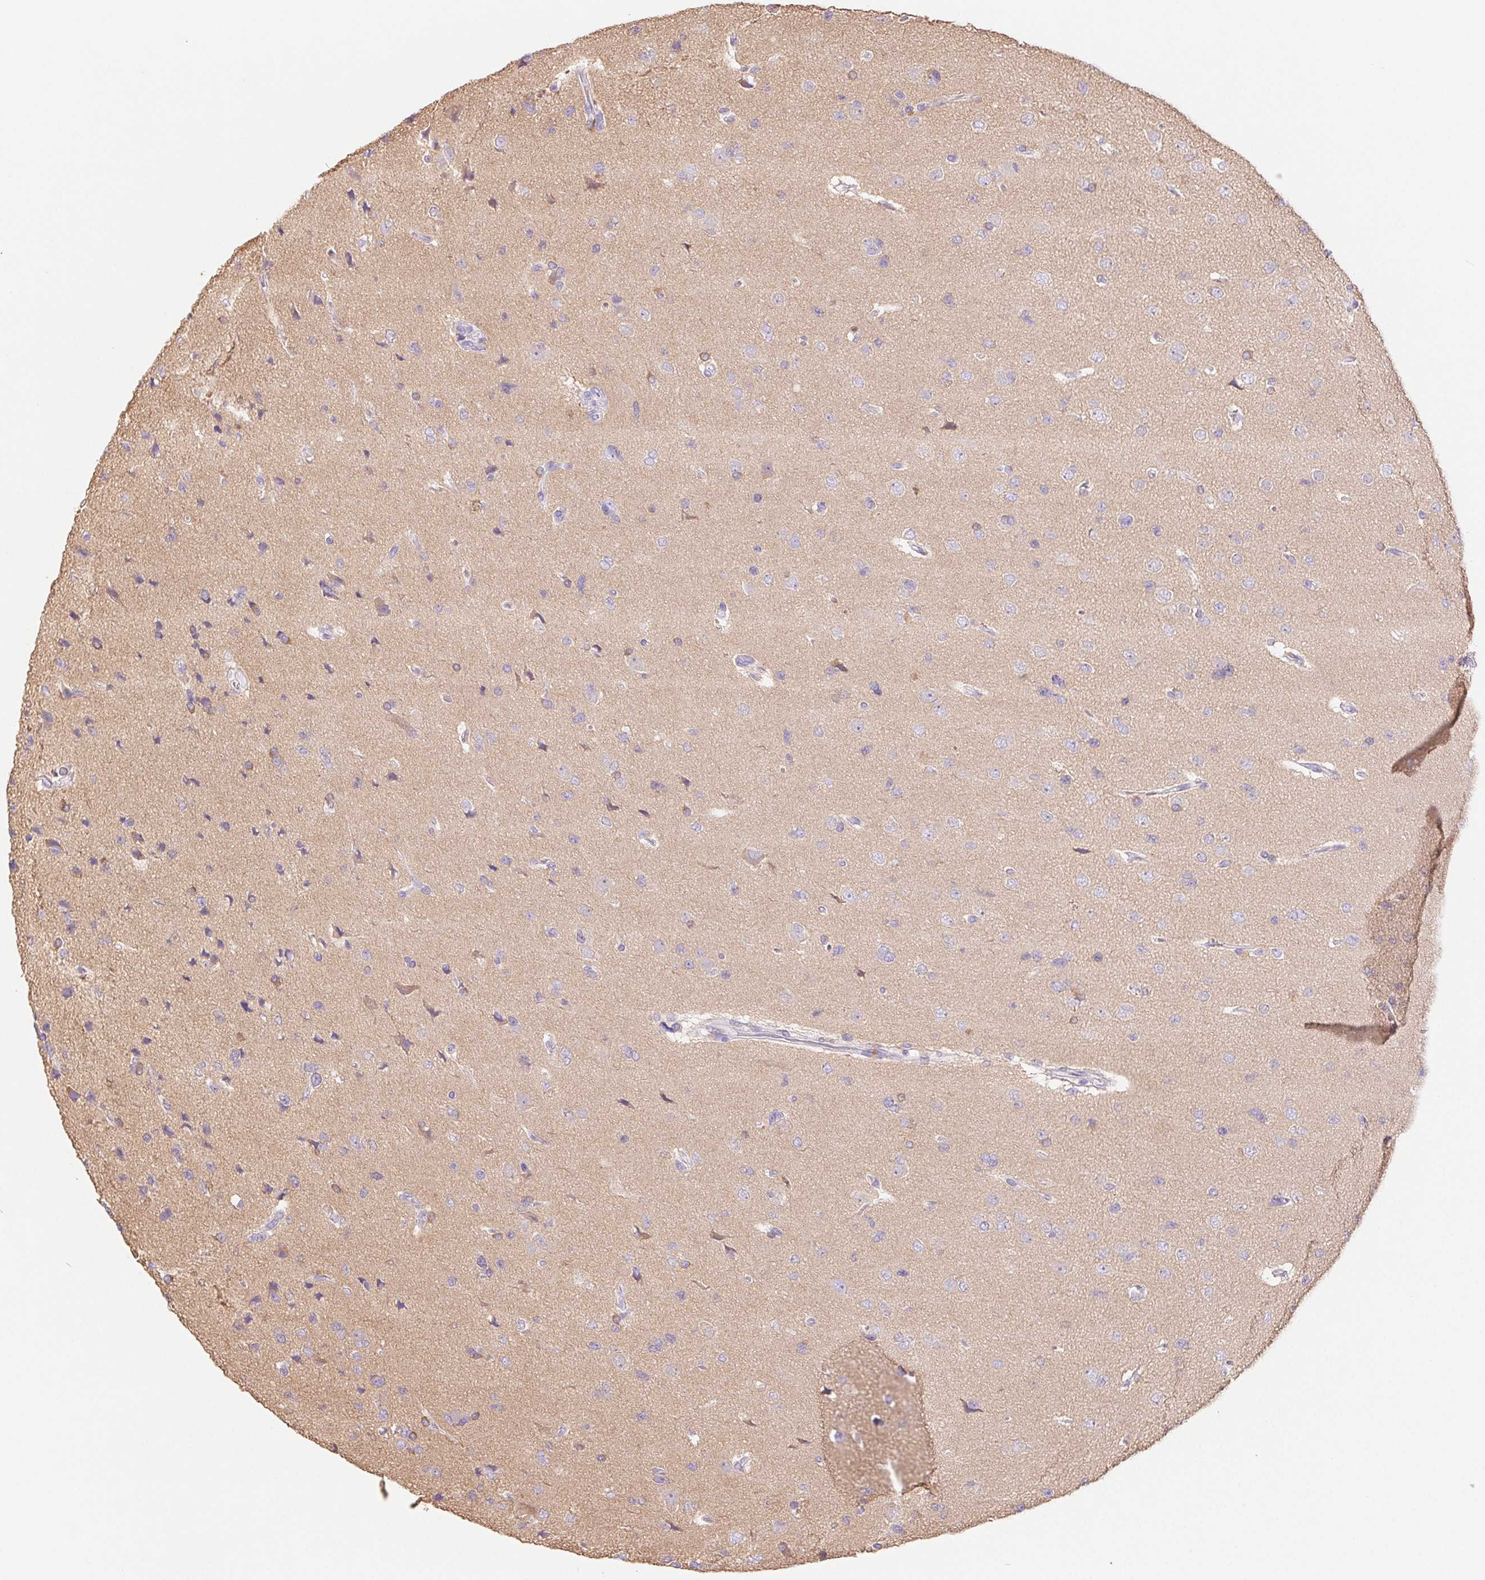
{"staining": {"intensity": "negative", "quantity": "none", "location": "none"}, "tissue": "glioma", "cell_type": "Tumor cells", "image_type": "cancer", "snomed": [{"axis": "morphology", "description": "Glioma, malignant, Low grade"}, {"axis": "topography", "description": "Brain"}], "caption": "Malignant low-grade glioma stained for a protein using immunohistochemistry (IHC) reveals no positivity tumor cells.", "gene": "PNLIP", "patient": {"sex": "female", "age": 55}}